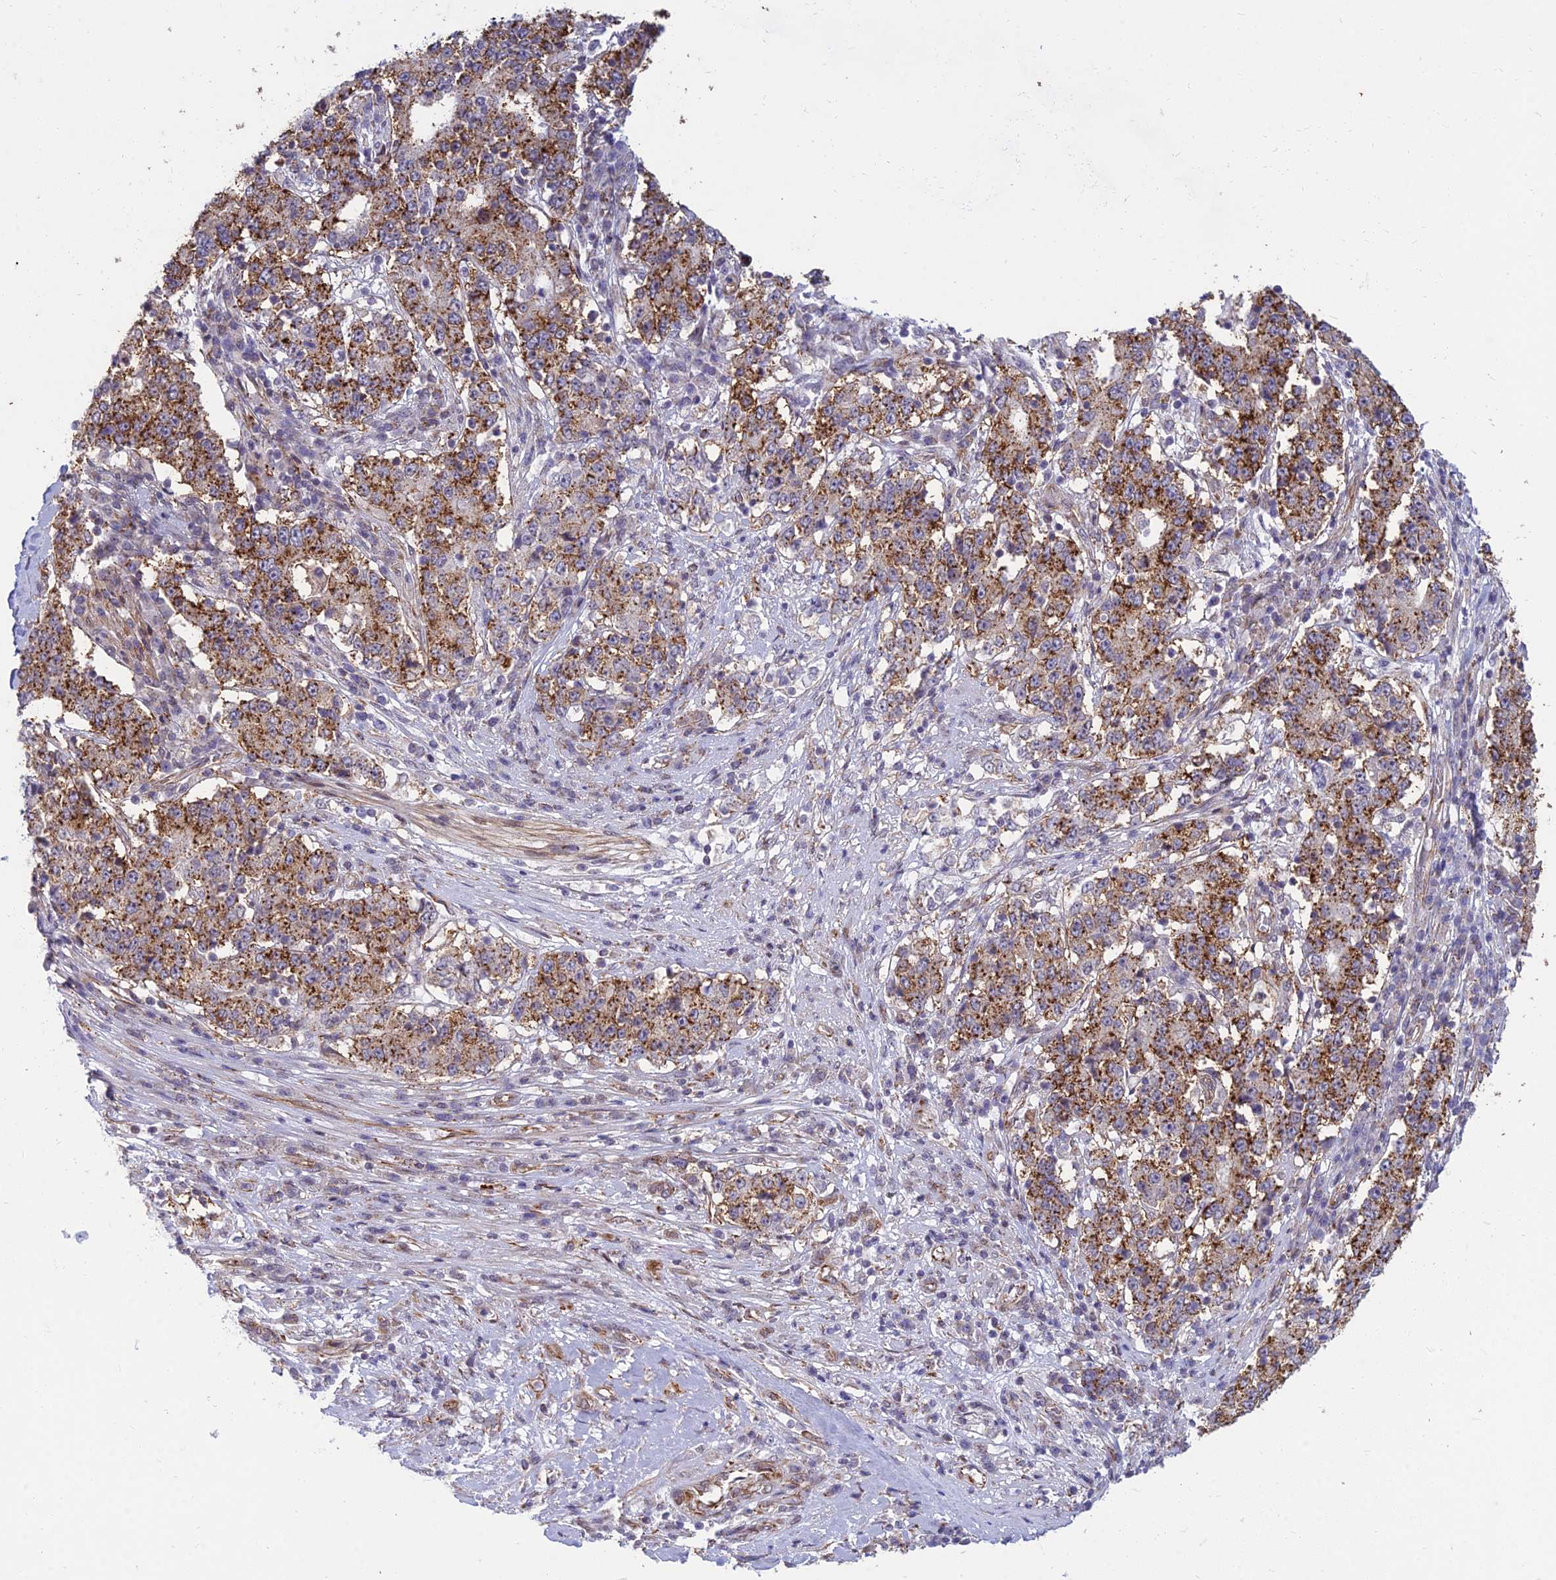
{"staining": {"intensity": "strong", "quantity": ">75%", "location": "cytoplasmic/membranous"}, "tissue": "stomach cancer", "cell_type": "Tumor cells", "image_type": "cancer", "snomed": [{"axis": "morphology", "description": "Adenocarcinoma, NOS"}, {"axis": "topography", "description": "Stomach"}], "caption": "A photomicrograph of stomach adenocarcinoma stained for a protein shows strong cytoplasmic/membranous brown staining in tumor cells.", "gene": "SAPCD2", "patient": {"sex": "male", "age": 59}}